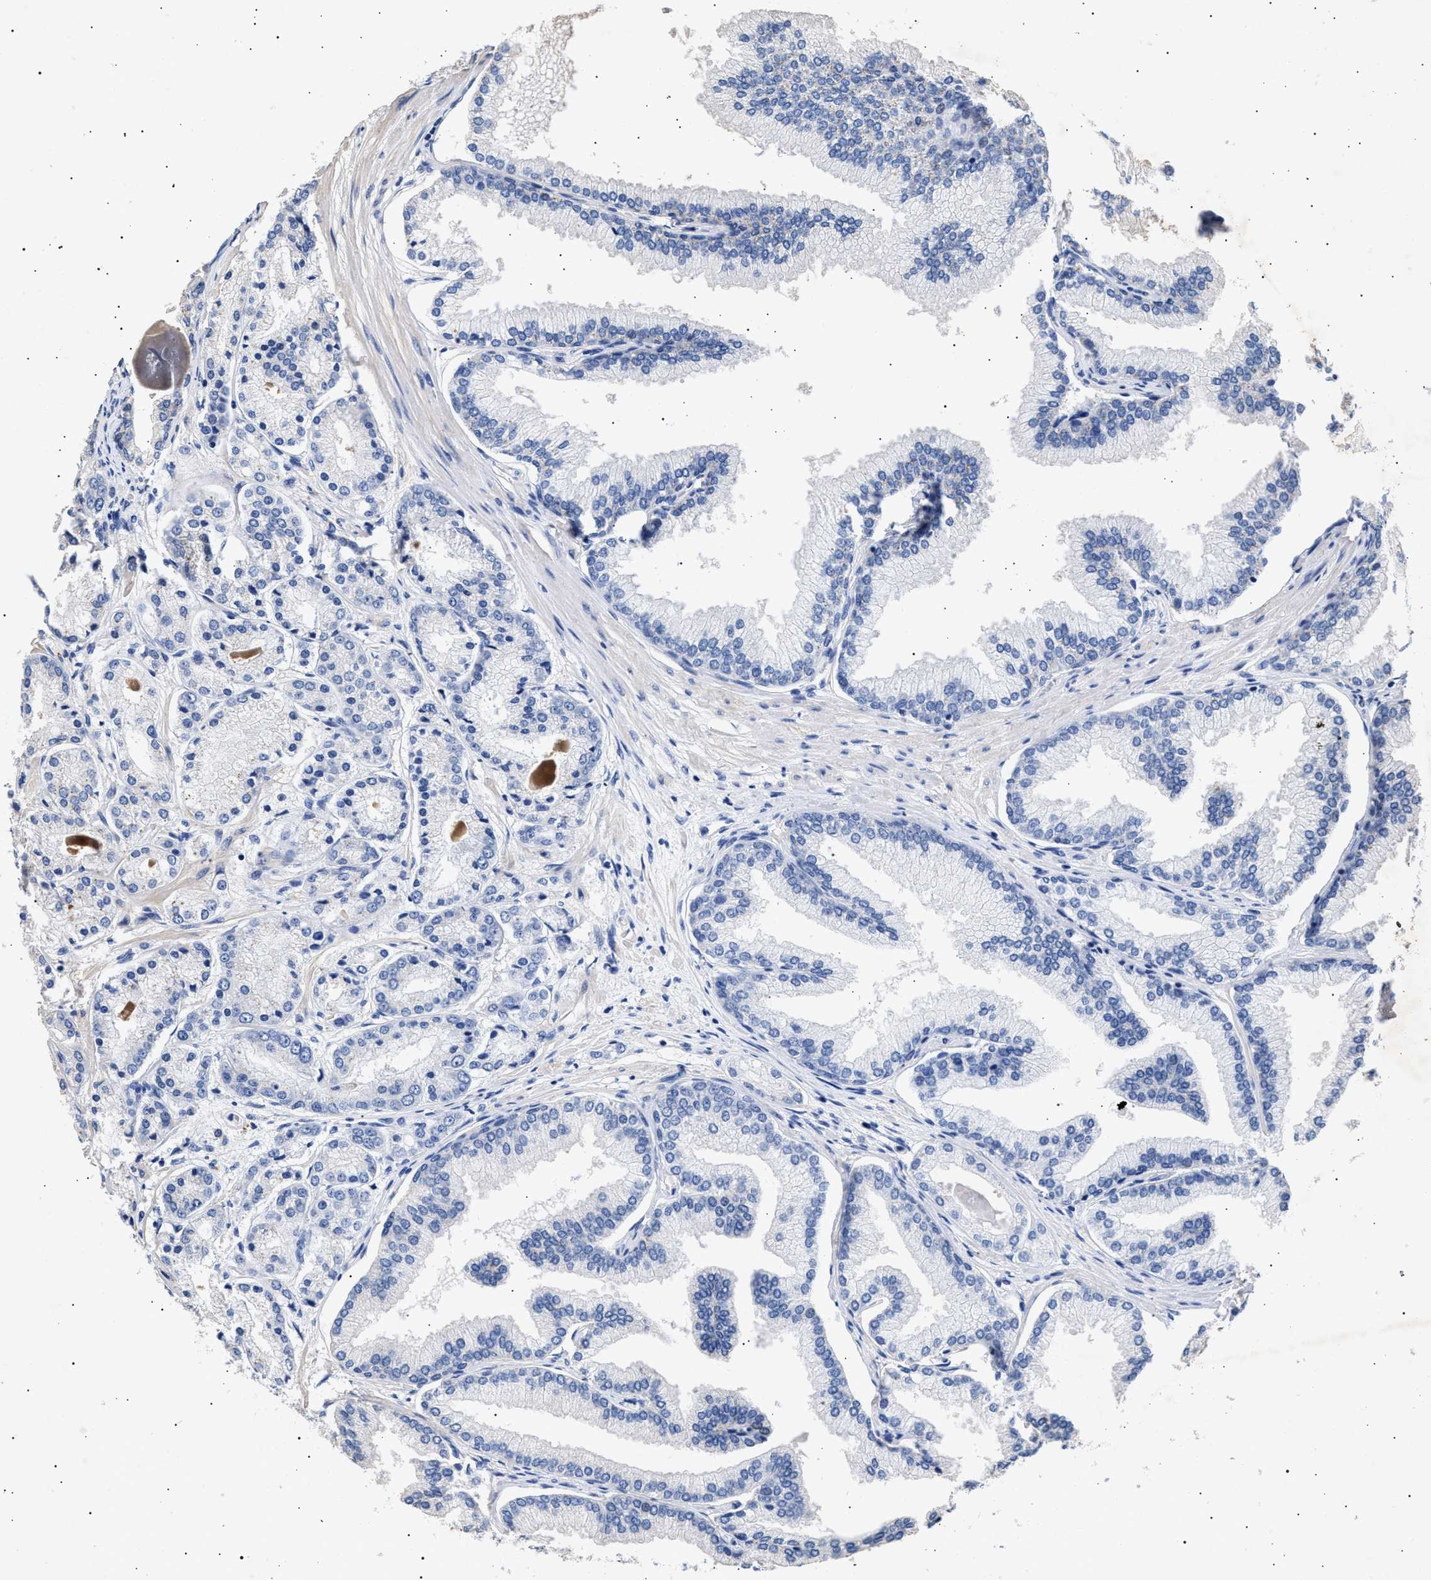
{"staining": {"intensity": "negative", "quantity": "none", "location": "none"}, "tissue": "prostate cancer", "cell_type": "Tumor cells", "image_type": "cancer", "snomed": [{"axis": "morphology", "description": "Adenocarcinoma, High grade"}, {"axis": "topography", "description": "Prostate"}], "caption": "Immunohistochemistry (IHC) photomicrograph of human prostate cancer stained for a protein (brown), which displays no staining in tumor cells. (DAB IHC, high magnification).", "gene": "ITGB5", "patient": {"sex": "male", "age": 59}}